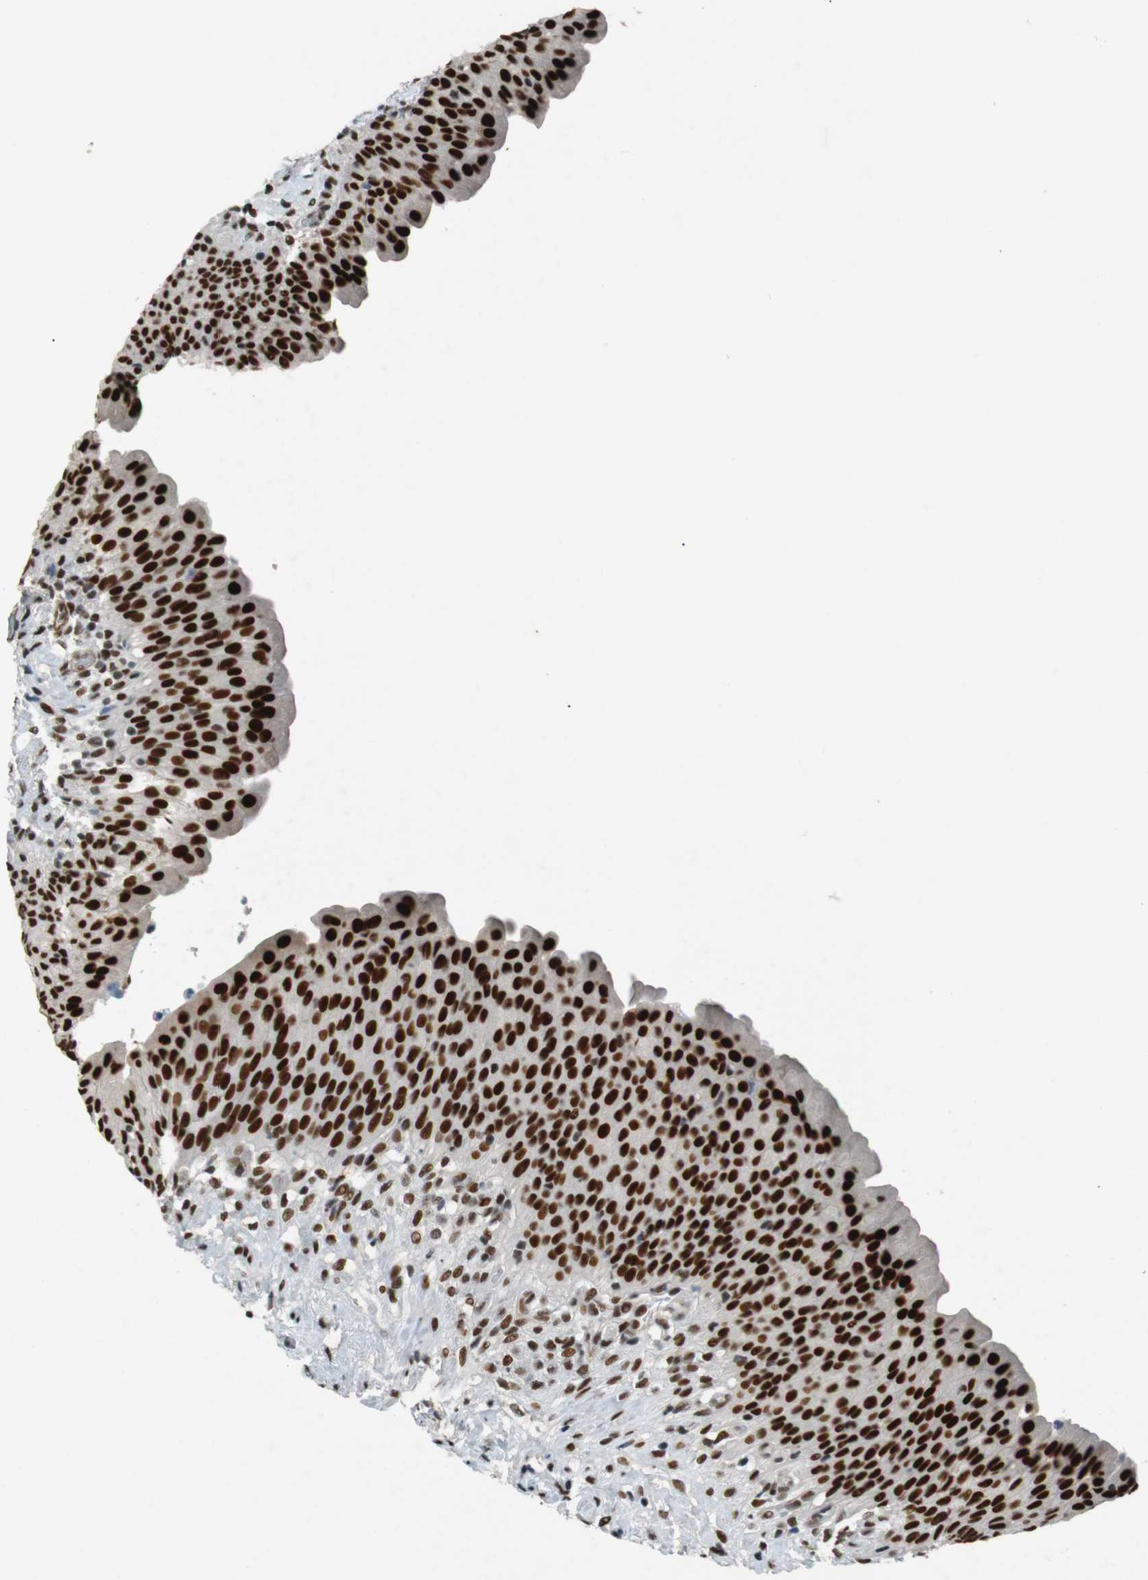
{"staining": {"intensity": "strong", "quantity": ">75%", "location": "nuclear"}, "tissue": "urinary bladder", "cell_type": "Urothelial cells", "image_type": "normal", "snomed": [{"axis": "morphology", "description": "Normal tissue, NOS"}, {"axis": "topography", "description": "Urinary bladder"}], "caption": "Immunohistochemistry (IHC) (DAB) staining of unremarkable human urinary bladder reveals strong nuclear protein positivity in approximately >75% of urothelial cells. (DAB = brown stain, brightfield microscopy at high magnification).", "gene": "HEXIM1", "patient": {"sex": "female", "age": 79}}